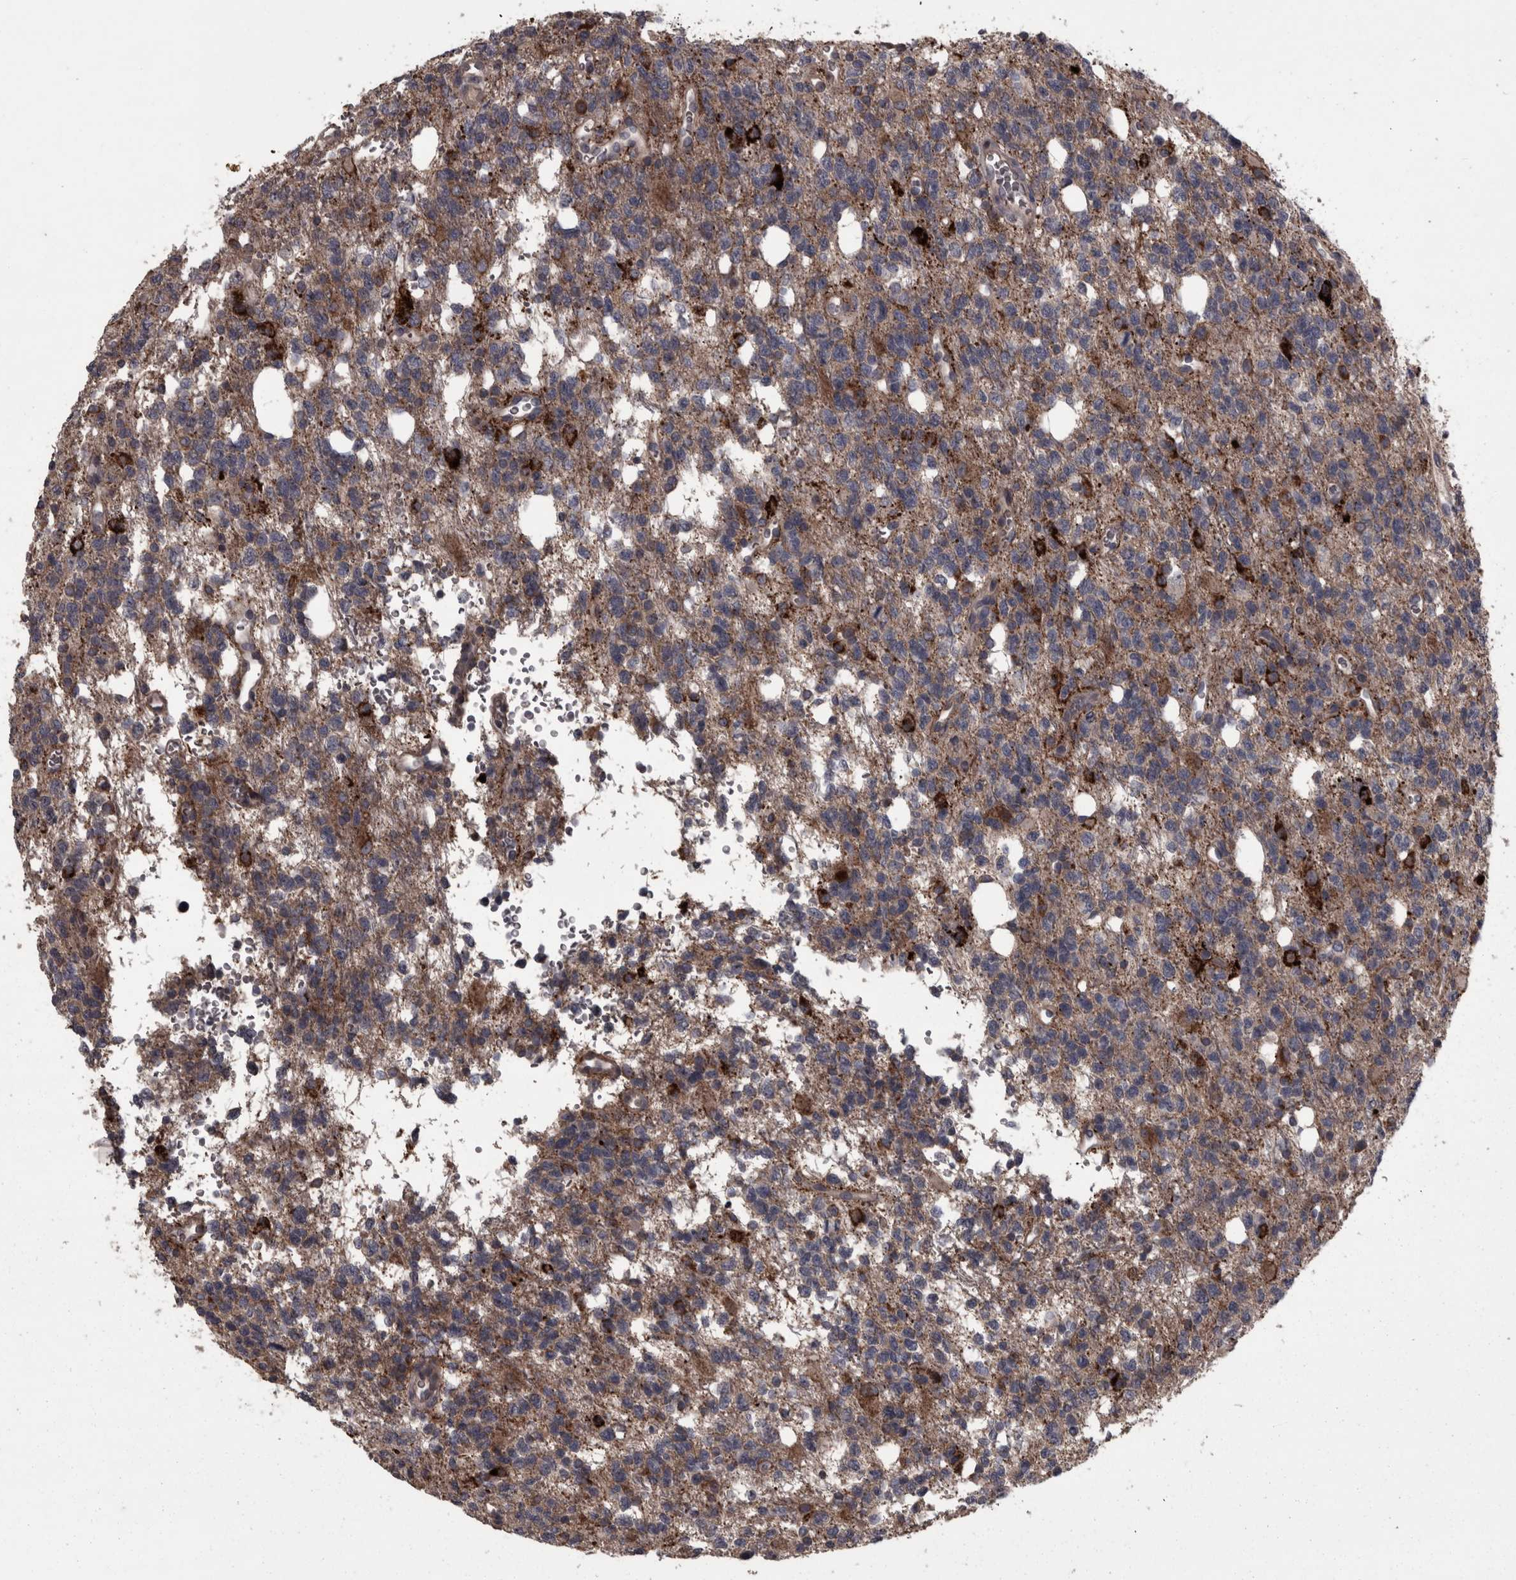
{"staining": {"intensity": "strong", "quantity": "<25%", "location": "cytoplasmic/membranous"}, "tissue": "glioma", "cell_type": "Tumor cells", "image_type": "cancer", "snomed": [{"axis": "morphology", "description": "Glioma, malignant, High grade"}, {"axis": "topography", "description": "Brain"}], "caption": "This histopathology image exhibits immunohistochemistry staining of high-grade glioma (malignant), with medium strong cytoplasmic/membranous expression in approximately <25% of tumor cells.", "gene": "PCDH17", "patient": {"sex": "female", "age": 62}}